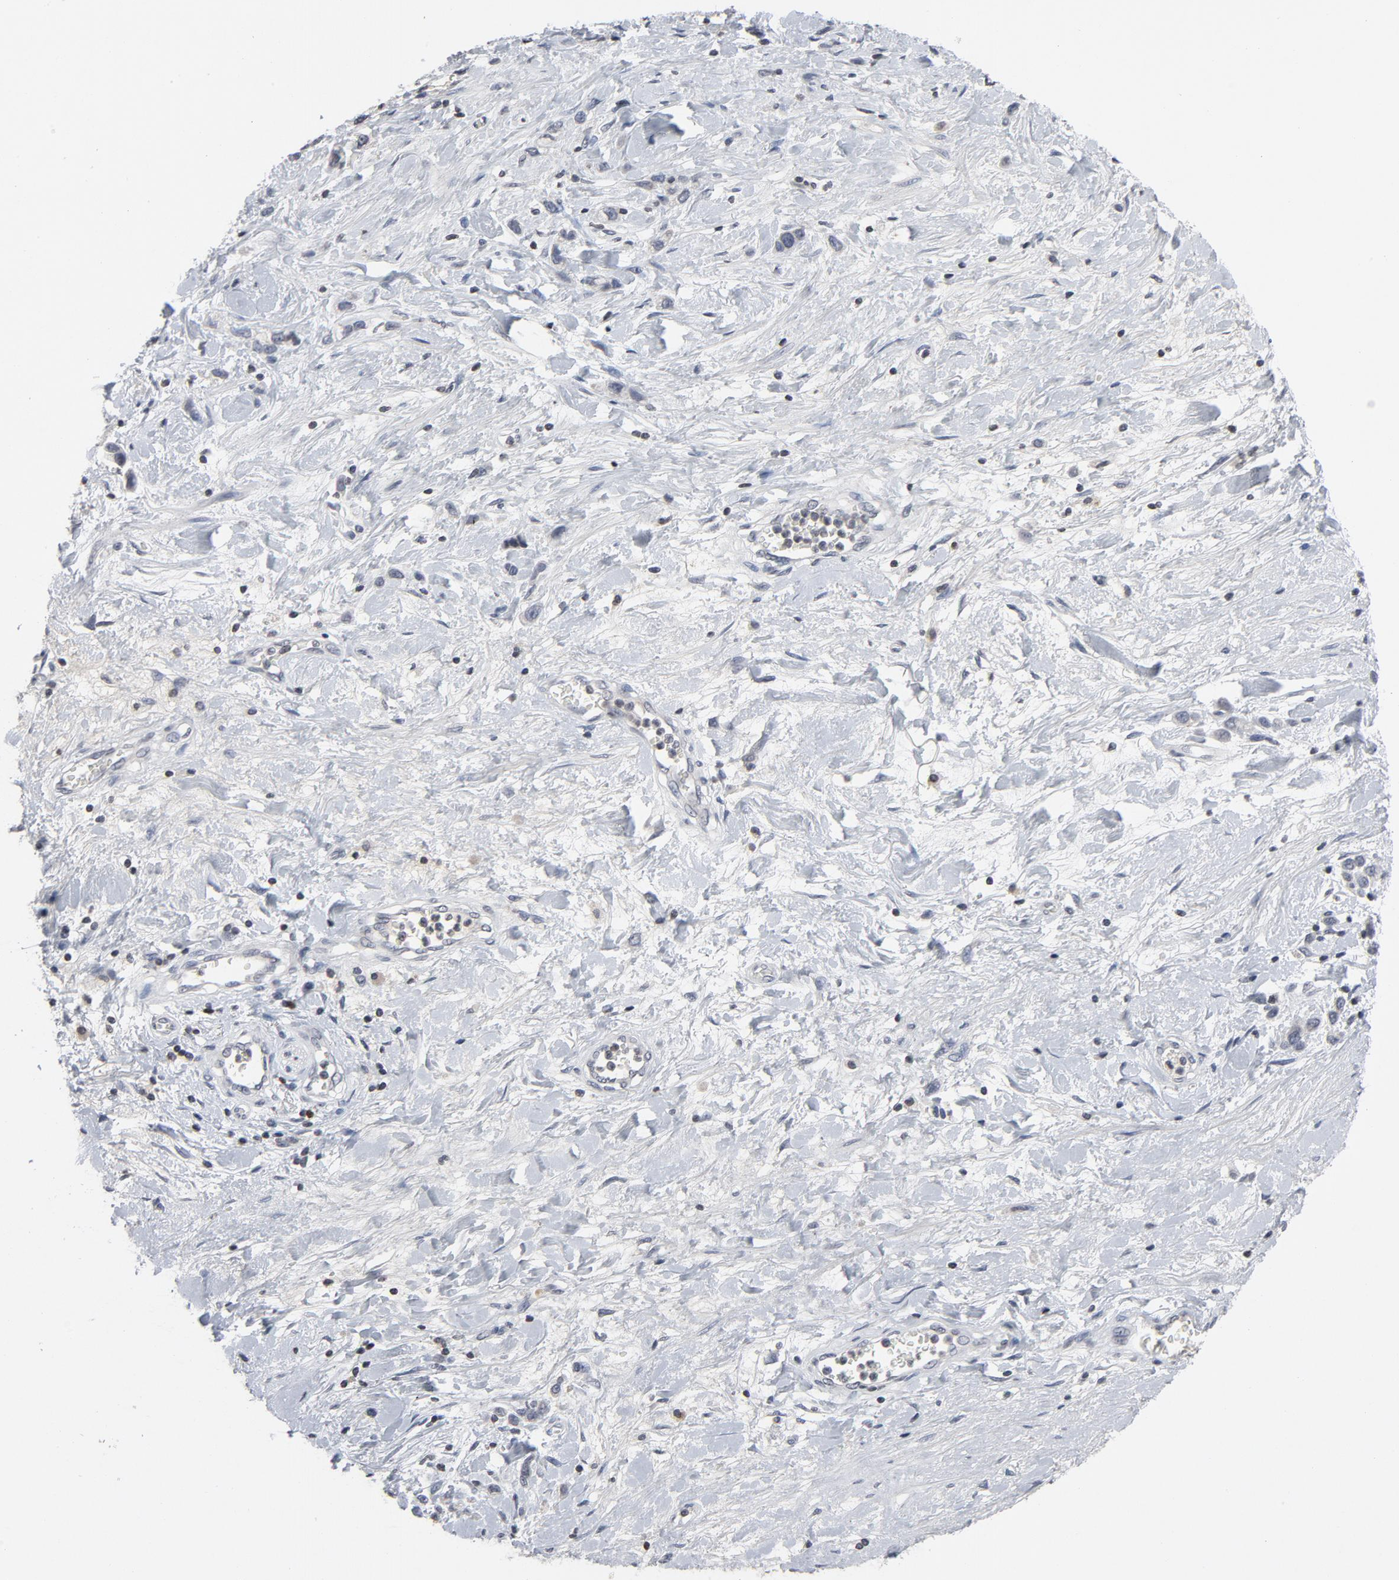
{"staining": {"intensity": "negative", "quantity": "none", "location": "none"}, "tissue": "stomach cancer", "cell_type": "Tumor cells", "image_type": "cancer", "snomed": [{"axis": "morphology", "description": "Normal tissue, NOS"}, {"axis": "morphology", "description": "Adenocarcinoma, NOS"}, {"axis": "morphology", "description": "Adenocarcinoma, High grade"}, {"axis": "topography", "description": "Stomach, upper"}, {"axis": "topography", "description": "Stomach"}], "caption": "Micrograph shows no protein staining in tumor cells of adenocarcinoma (high-grade) (stomach) tissue.", "gene": "TCL1A", "patient": {"sex": "female", "age": 65}}